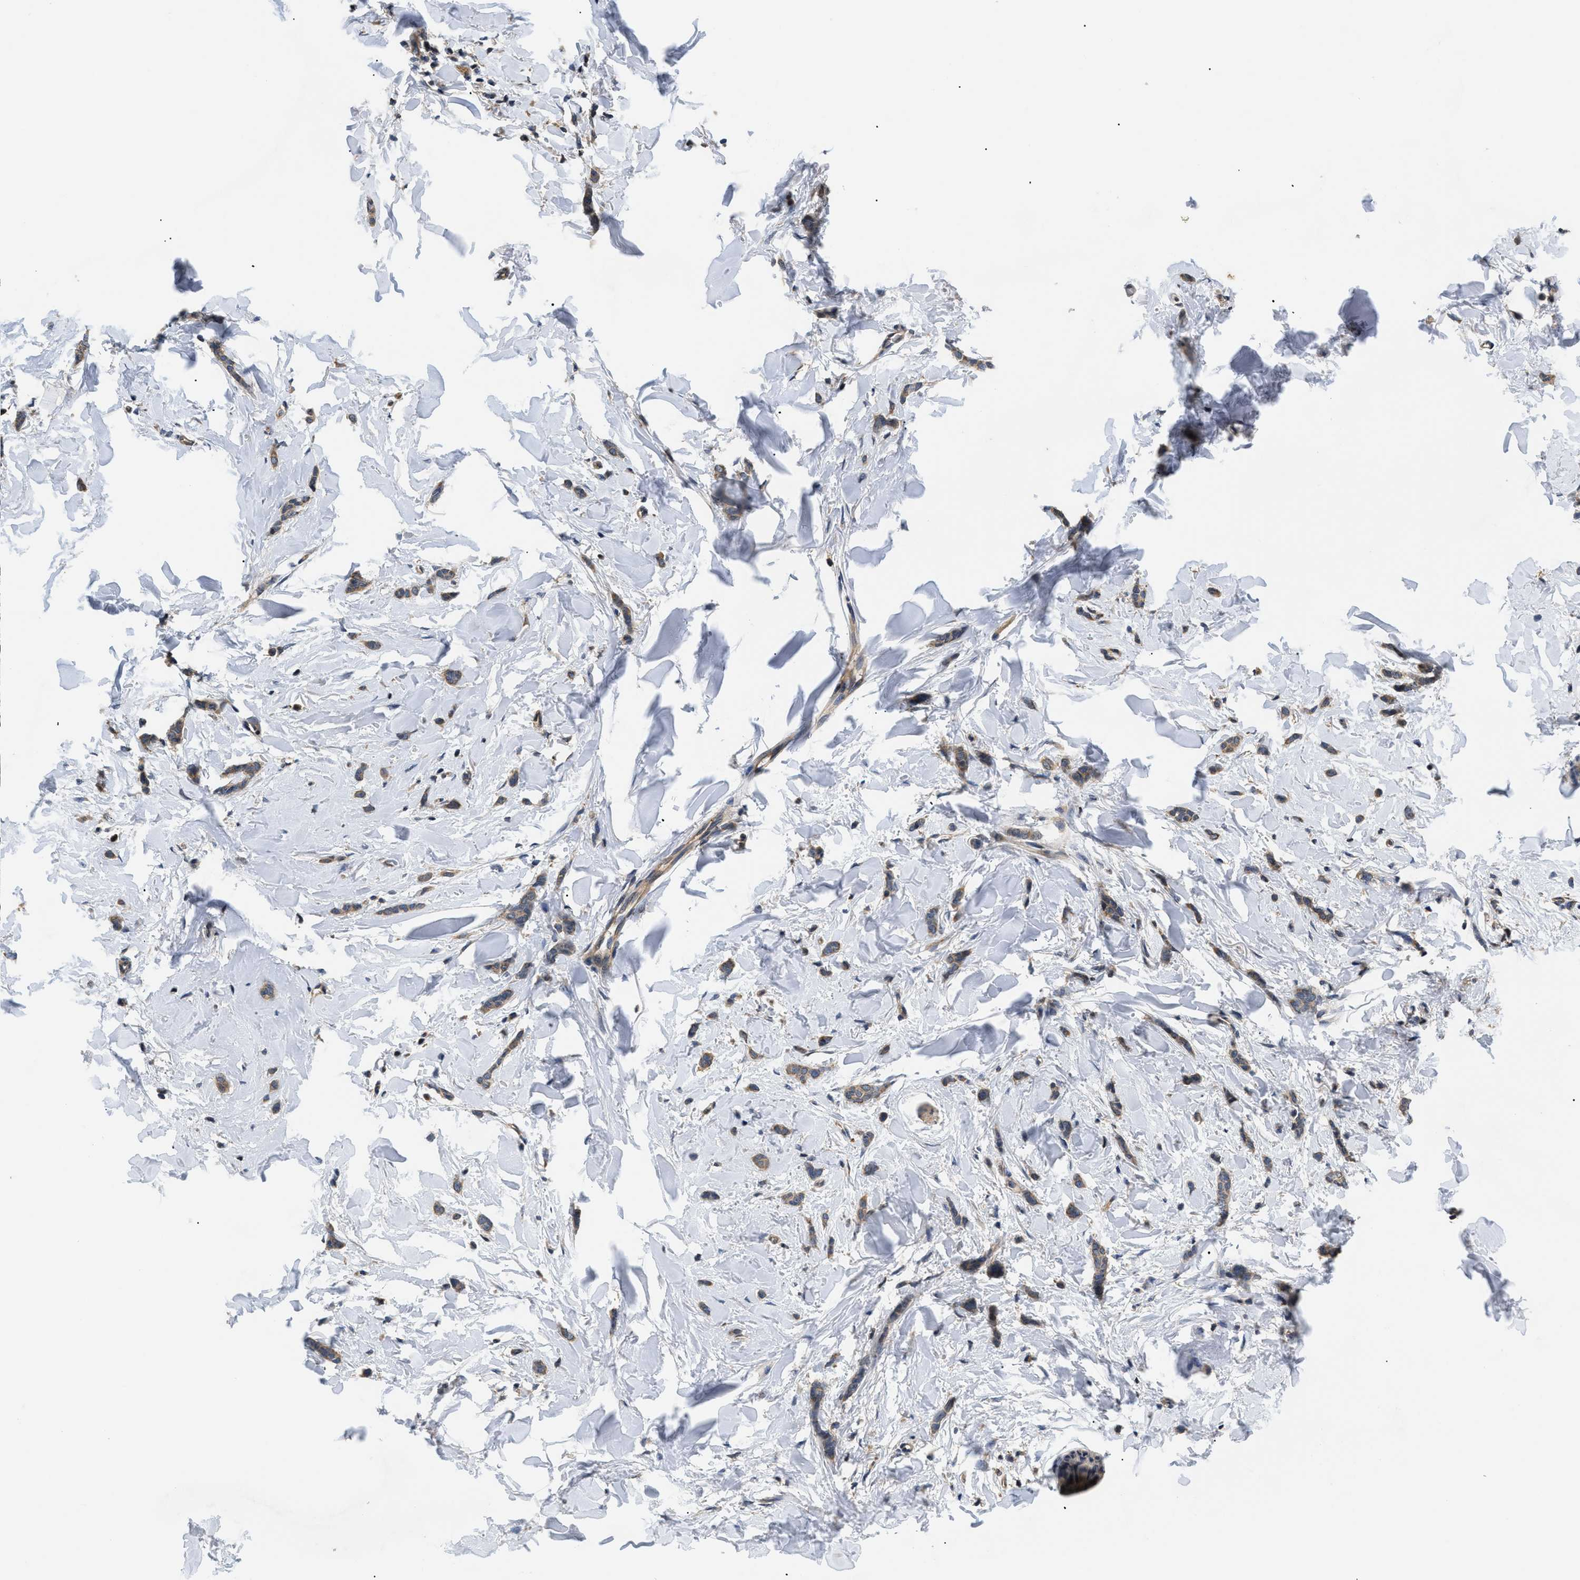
{"staining": {"intensity": "moderate", "quantity": ">75%", "location": "cytoplasmic/membranous"}, "tissue": "breast cancer", "cell_type": "Tumor cells", "image_type": "cancer", "snomed": [{"axis": "morphology", "description": "Lobular carcinoma"}, {"axis": "topography", "description": "Skin"}, {"axis": "topography", "description": "Breast"}], "caption": "The immunohistochemical stain shows moderate cytoplasmic/membranous staining in tumor cells of breast cancer (lobular carcinoma) tissue. Using DAB (3,3'-diaminobenzidine) (brown) and hematoxylin (blue) stains, captured at high magnification using brightfield microscopy.", "gene": "HMGCR", "patient": {"sex": "female", "age": 46}}